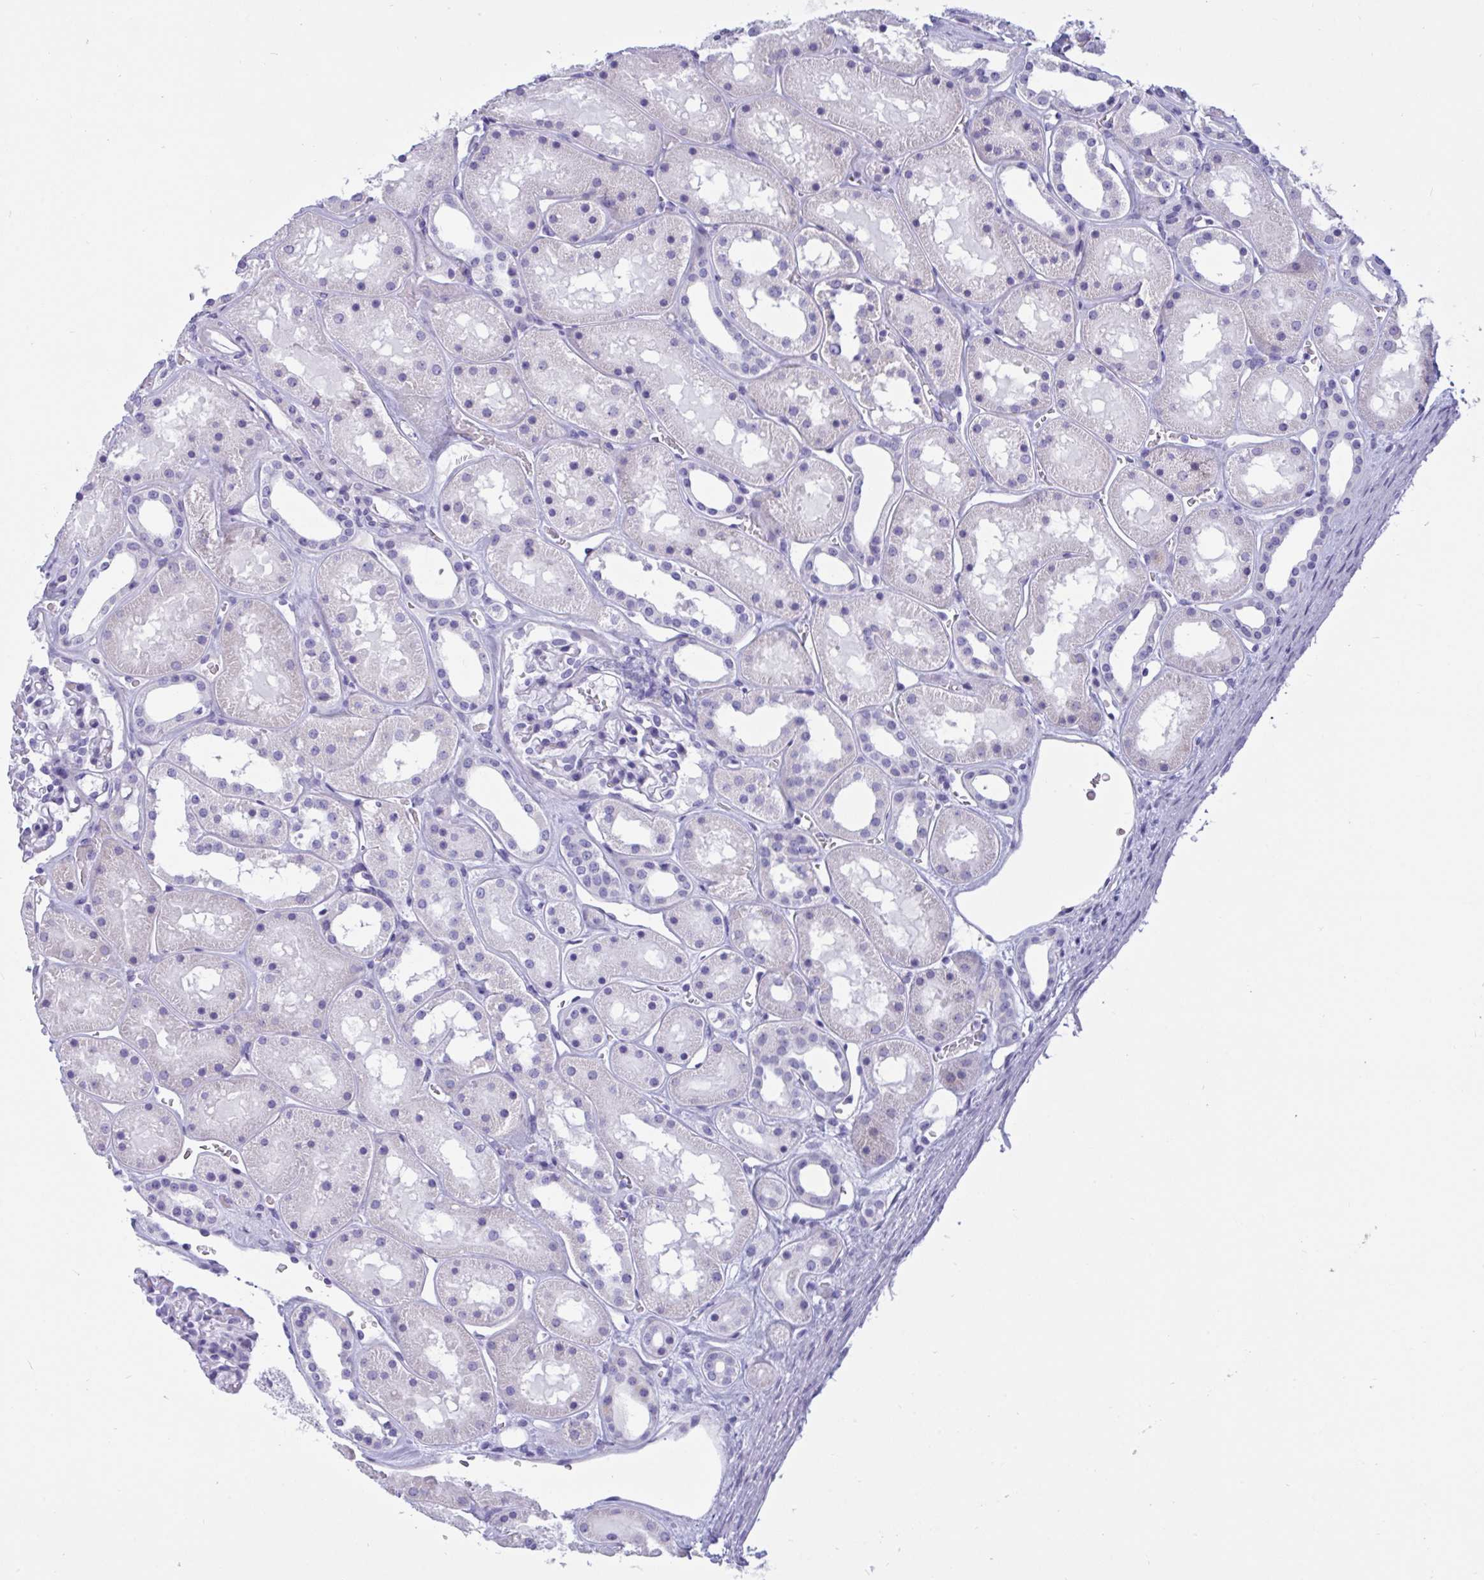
{"staining": {"intensity": "negative", "quantity": "none", "location": "none"}, "tissue": "kidney", "cell_type": "Cells in glomeruli", "image_type": "normal", "snomed": [{"axis": "morphology", "description": "Normal tissue, NOS"}, {"axis": "topography", "description": "Kidney"}], "caption": "Immunohistochemistry (IHC) of unremarkable kidney displays no staining in cells in glomeruli. (Stains: DAB (3,3'-diaminobenzidine) IHC with hematoxylin counter stain, Microscopy: brightfield microscopy at high magnification).", "gene": "OXLD1", "patient": {"sex": "female", "age": 41}}